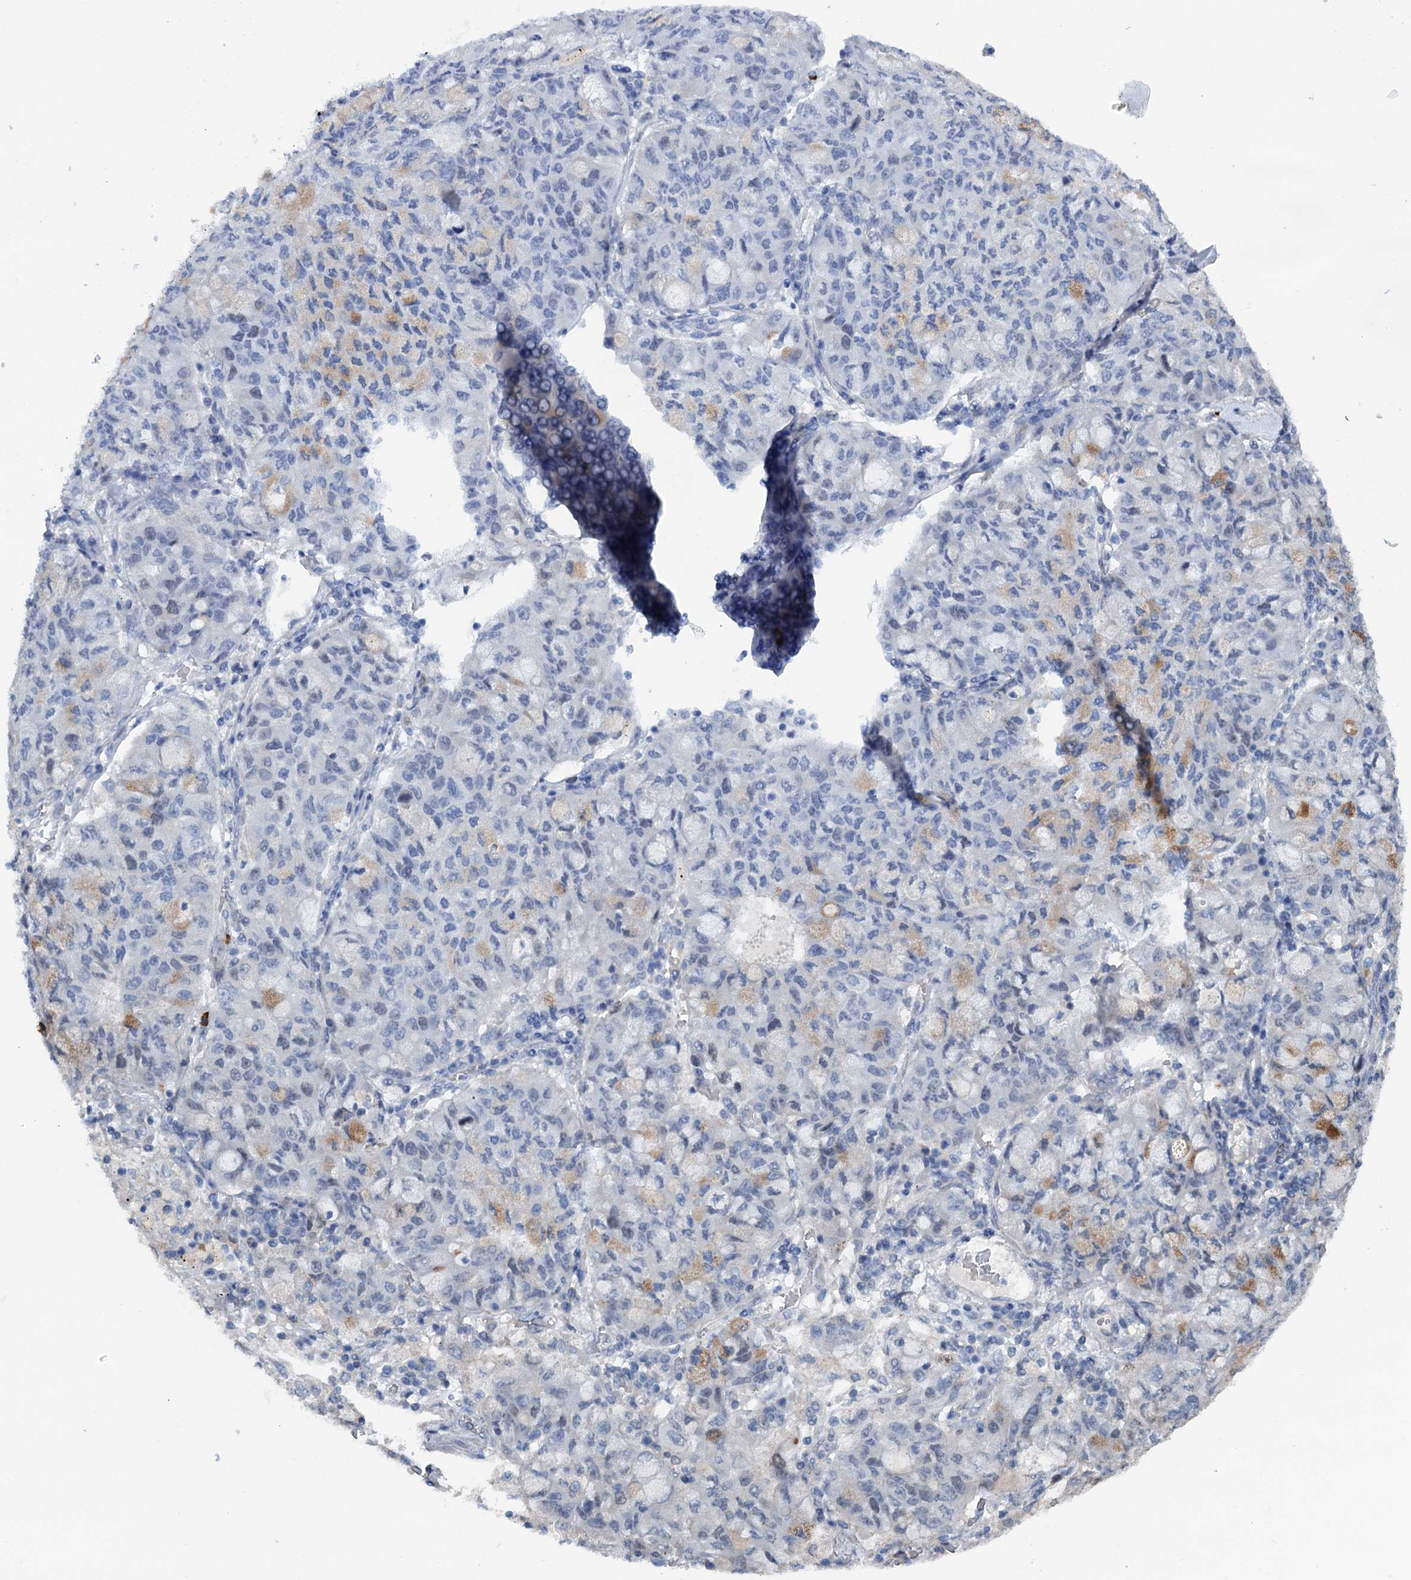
{"staining": {"intensity": "negative", "quantity": "none", "location": "none"}, "tissue": "lung cancer", "cell_type": "Tumor cells", "image_type": "cancer", "snomed": [{"axis": "morphology", "description": "Squamous cell carcinoma, NOS"}, {"axis": "topography", "description": "Lung"}], "caption": "An IHC image of lung squamous cell carcinoma is shown. There is no staining in tumor cells of lung squamous cell carcinoma. The staining was performed using DAB to visualize the protein expression in brown, while the nuclei were stained in blue with hematoxylin (Magnification: 20x).", "gene": "FAM111B", "patient": {"sex": "male", "age": 74}}